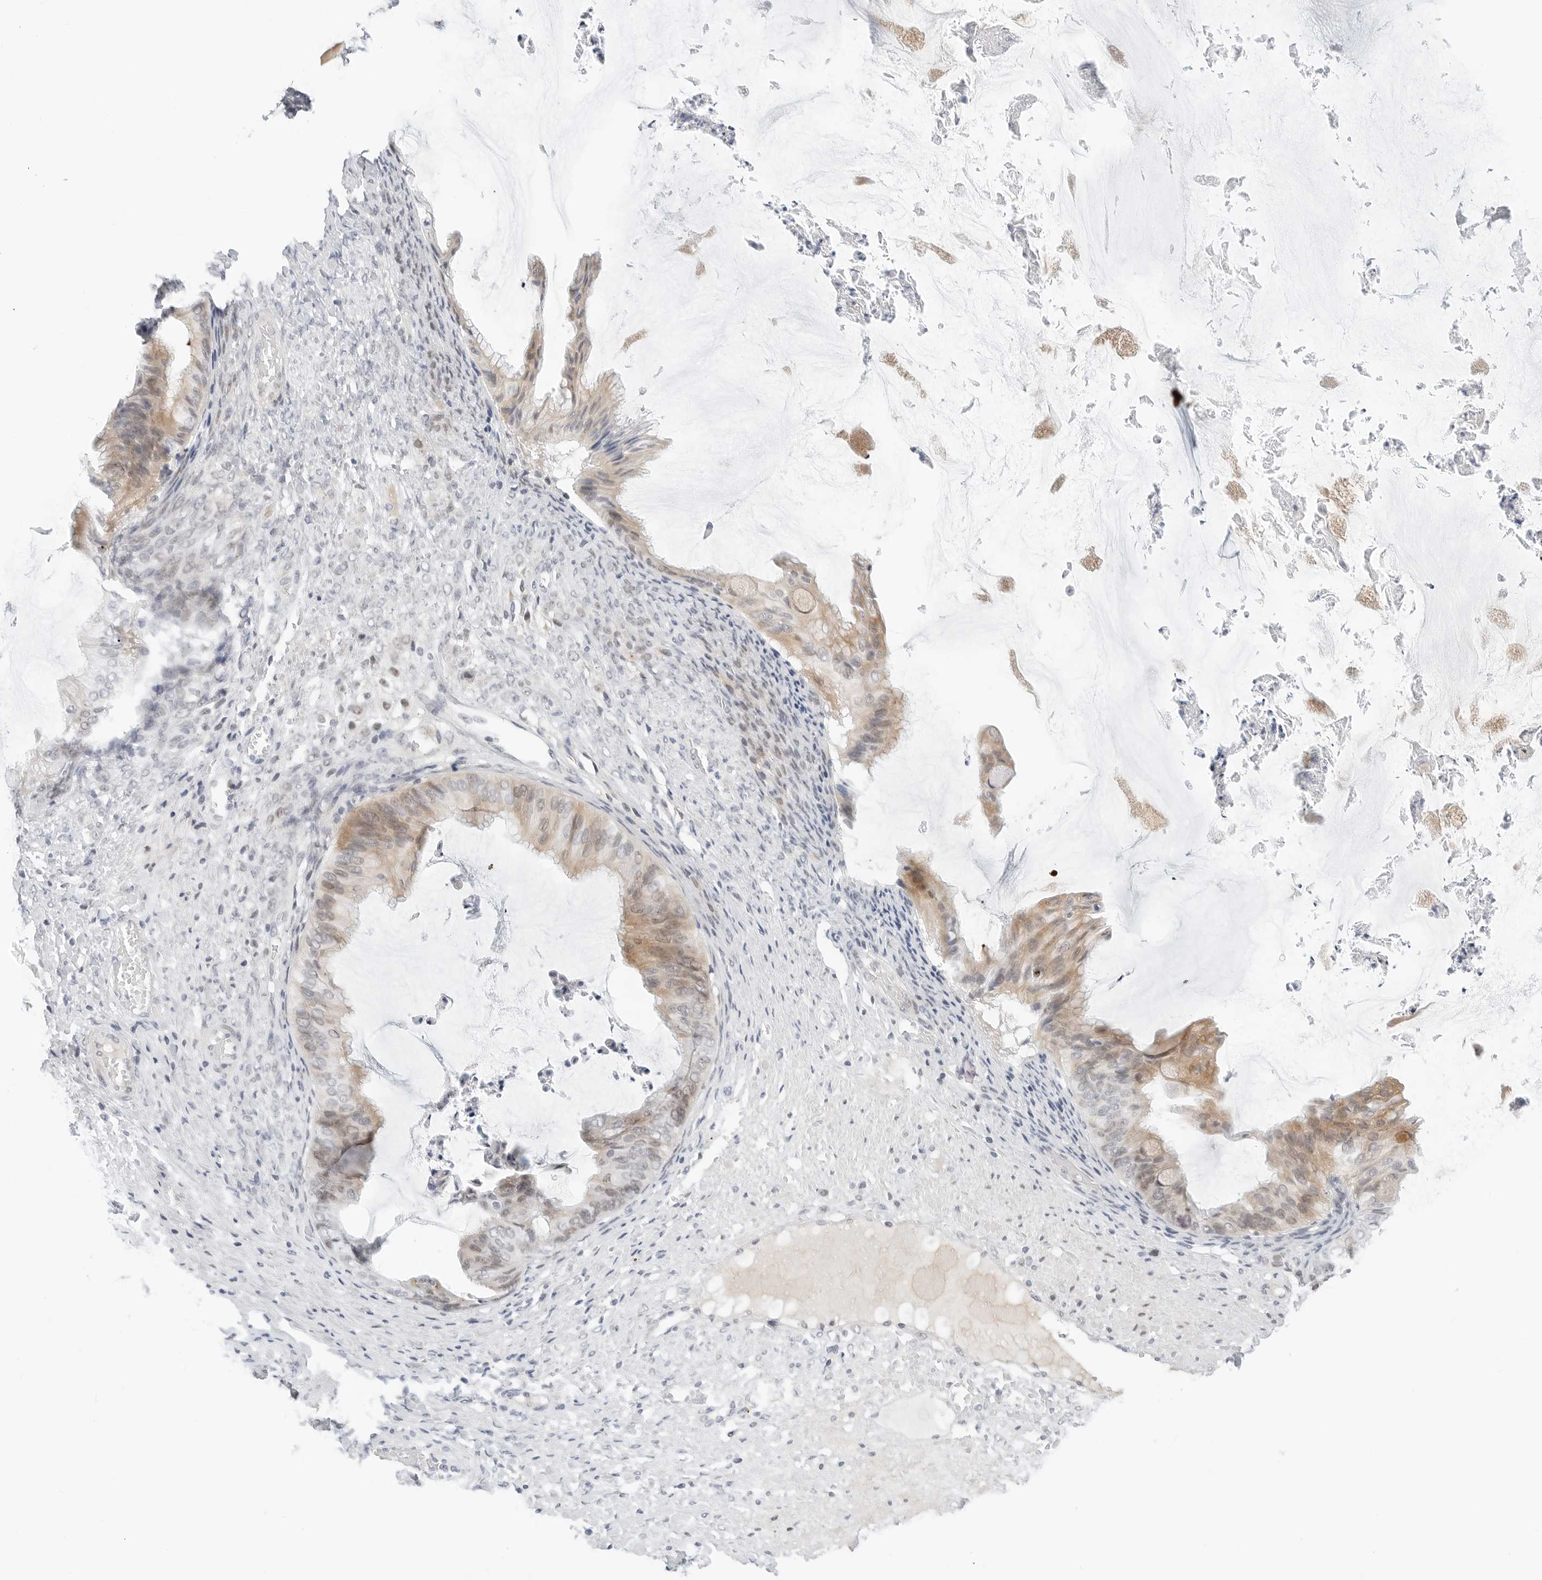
{"staining": {"intensity": "moderate", "quantity": "25%-75%", "location": "cytoplasmic/membranous"}, "tissue": "ovarian cancer", "cell_type": "Tumor cells", "image_type": "cancer", "snomed": [{"axis": "morphology", "description": "Cystadenocarcinoma, mucinous, NOS"}, {"axis": "topography", "description": "Ovary"}], "caption": "Human mucinous cystadenocarcinoma (ovarian) stained for a protein (brown) demonstrates moderate cytoplasmic/membranous positive expression in about 25%-75% of tumor cells.", "gene": "TSEN2", "patient": {"sex": "female", "age": 61}}